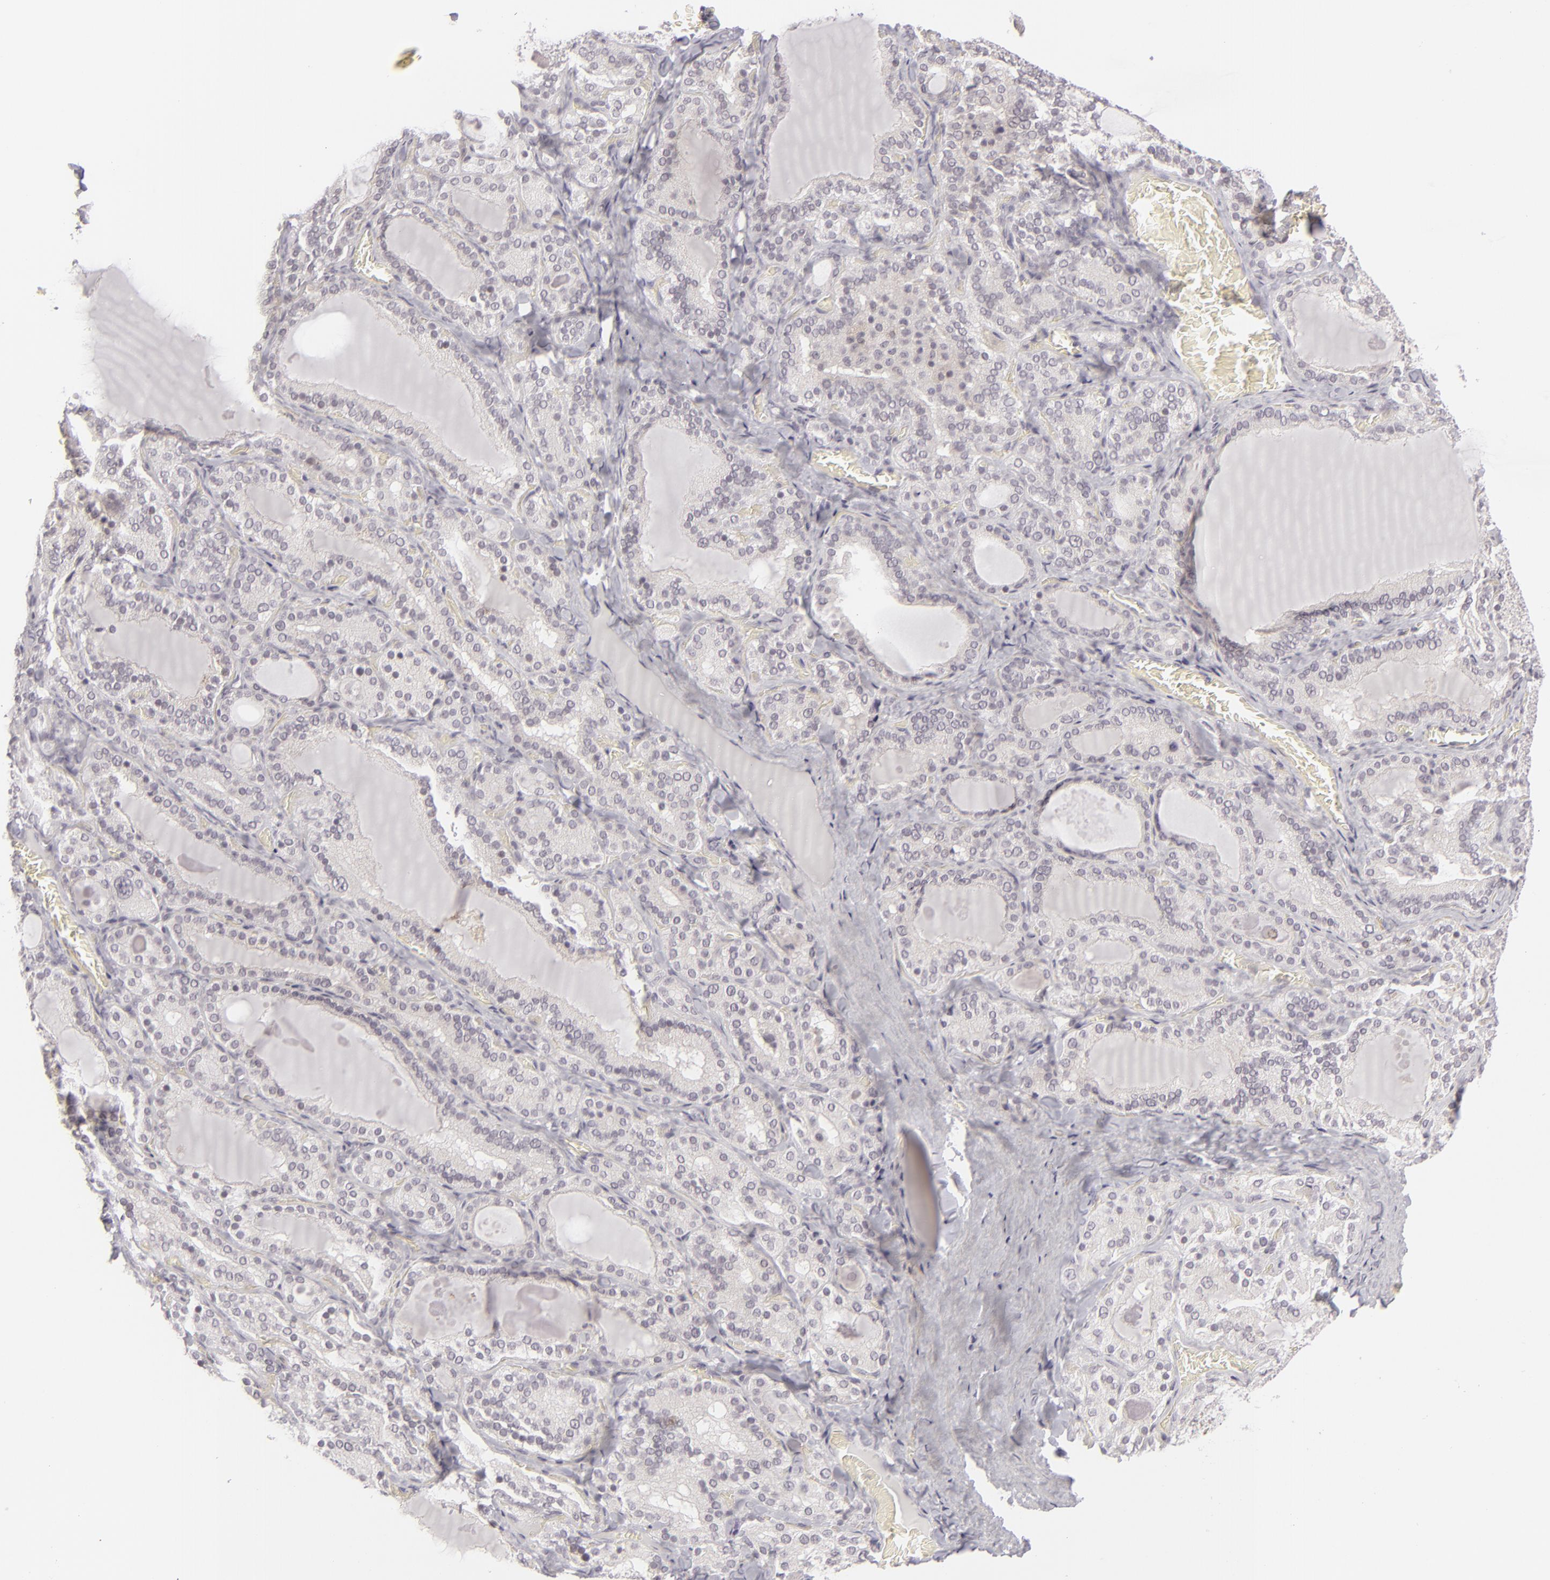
{"staining": {"intensity": "negative", "quantity": "none", "location": "none"}, "tissue": "thyroid gland", "cell_type": "Glandular cells", "image_type": "normal", "snomed": [{"axis": "morphology", "description": "Normal tissue, NOS"}, {"axis": "topography", "description": "Thyroid gland"}], "caption": "High magnification brightfield microscopy of normal thyroid gland stained with DAB (3,3'-diaminobenzidine) (brown) and counterstained with hematoxylin (blue): glandular cells show no significant staining. The staining is performed using DAB brown chromogen with nuclei counter-stained in using hematoxylin.", "gene": "DLG3", "patient": {"sex": "female", "age": 33}}